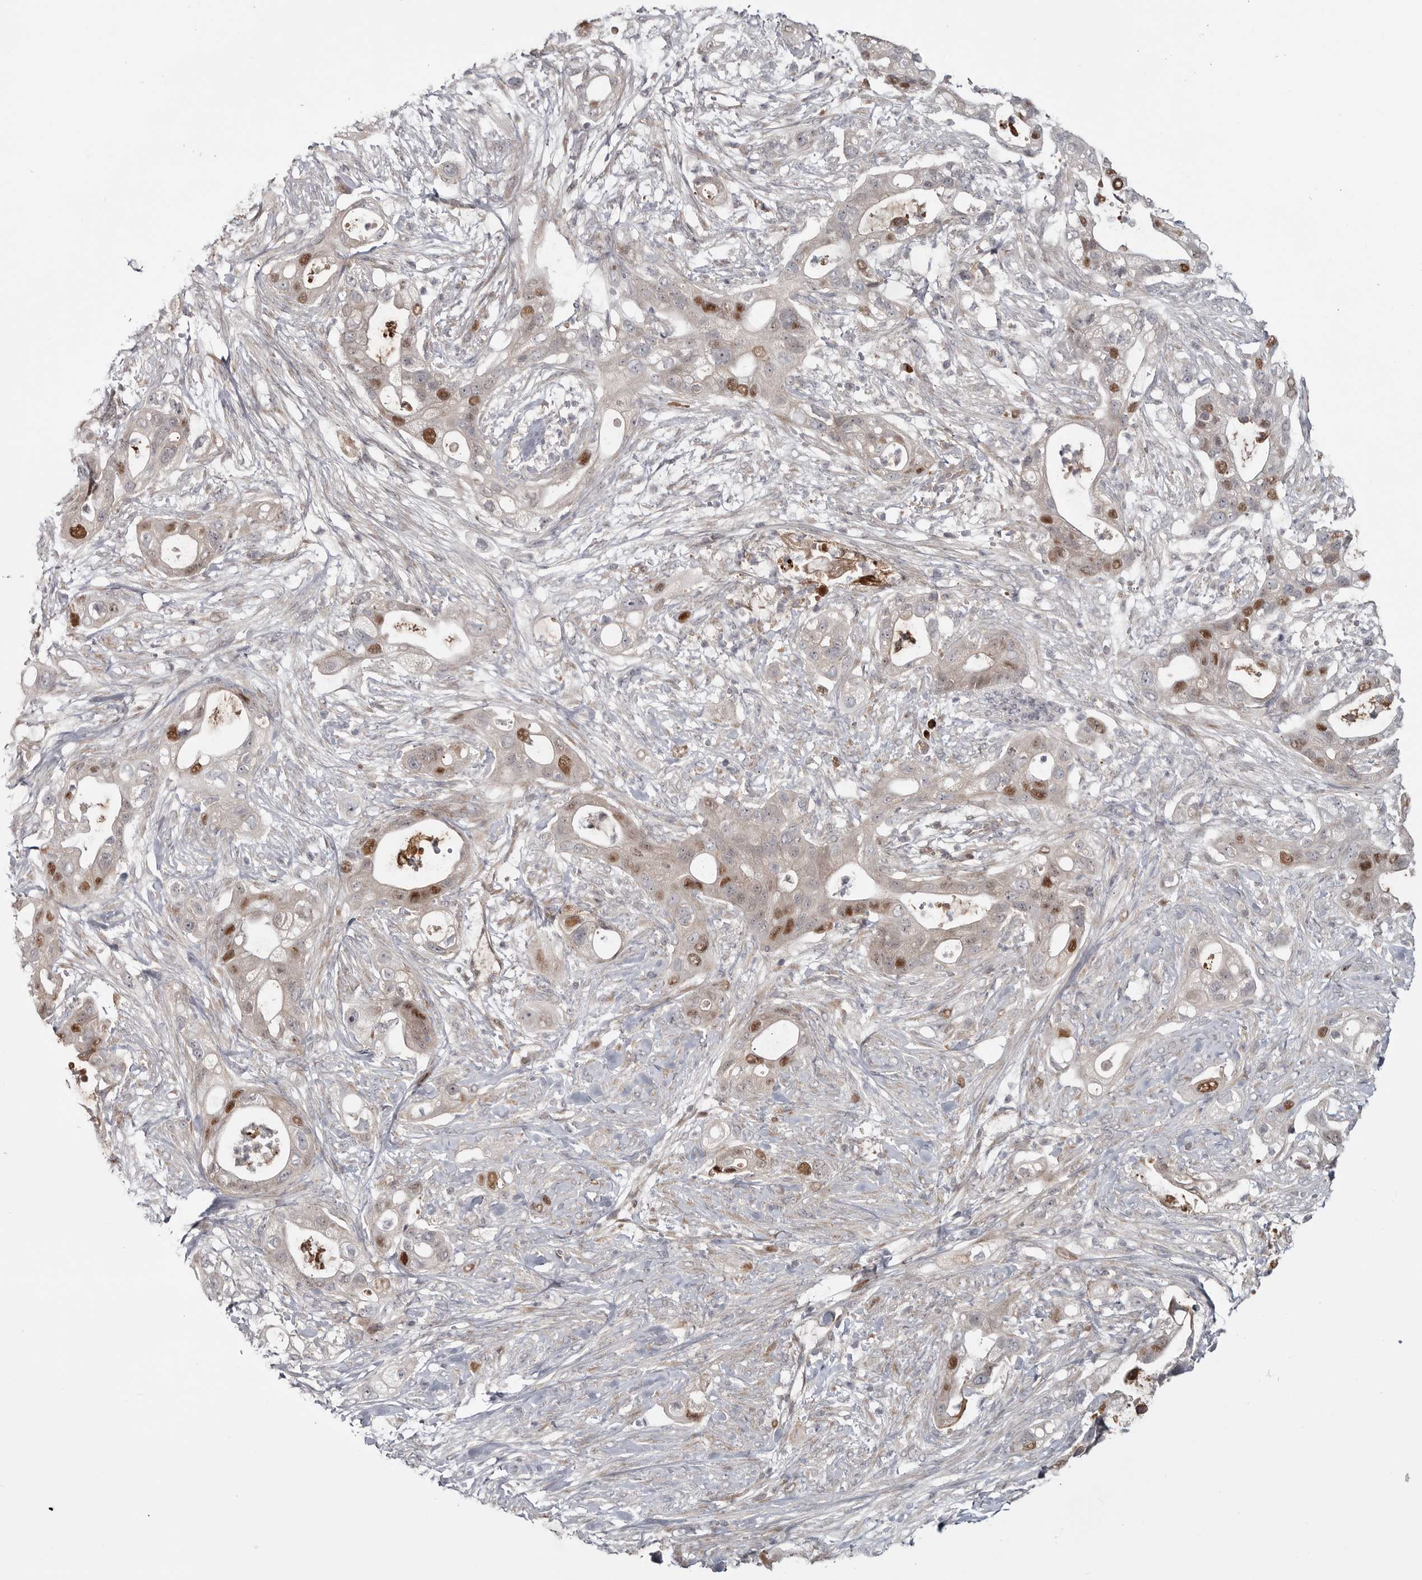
{"staining": {"intensity": "moderate", "quantity": "25%-75%", "location": "nuclear"}, "tissue": "pancreatic cancer", "cell_type": "Tumor cells", "image_type": "cancer", "snomed": [{"axis": "morphology", "description": "Adenocarcinoma, NOS"}, {"axis": "topography", "description": "Pancreas"}], "caption": "Protein analysis of pancreatic adenocarcinoma tissue displays moderate nuclear positivity in about 25%-75% of tumor cells. Nuclei are stained in blue.", "gene": "ZNF277", "patient": {"sex": "male", "age": 53}}